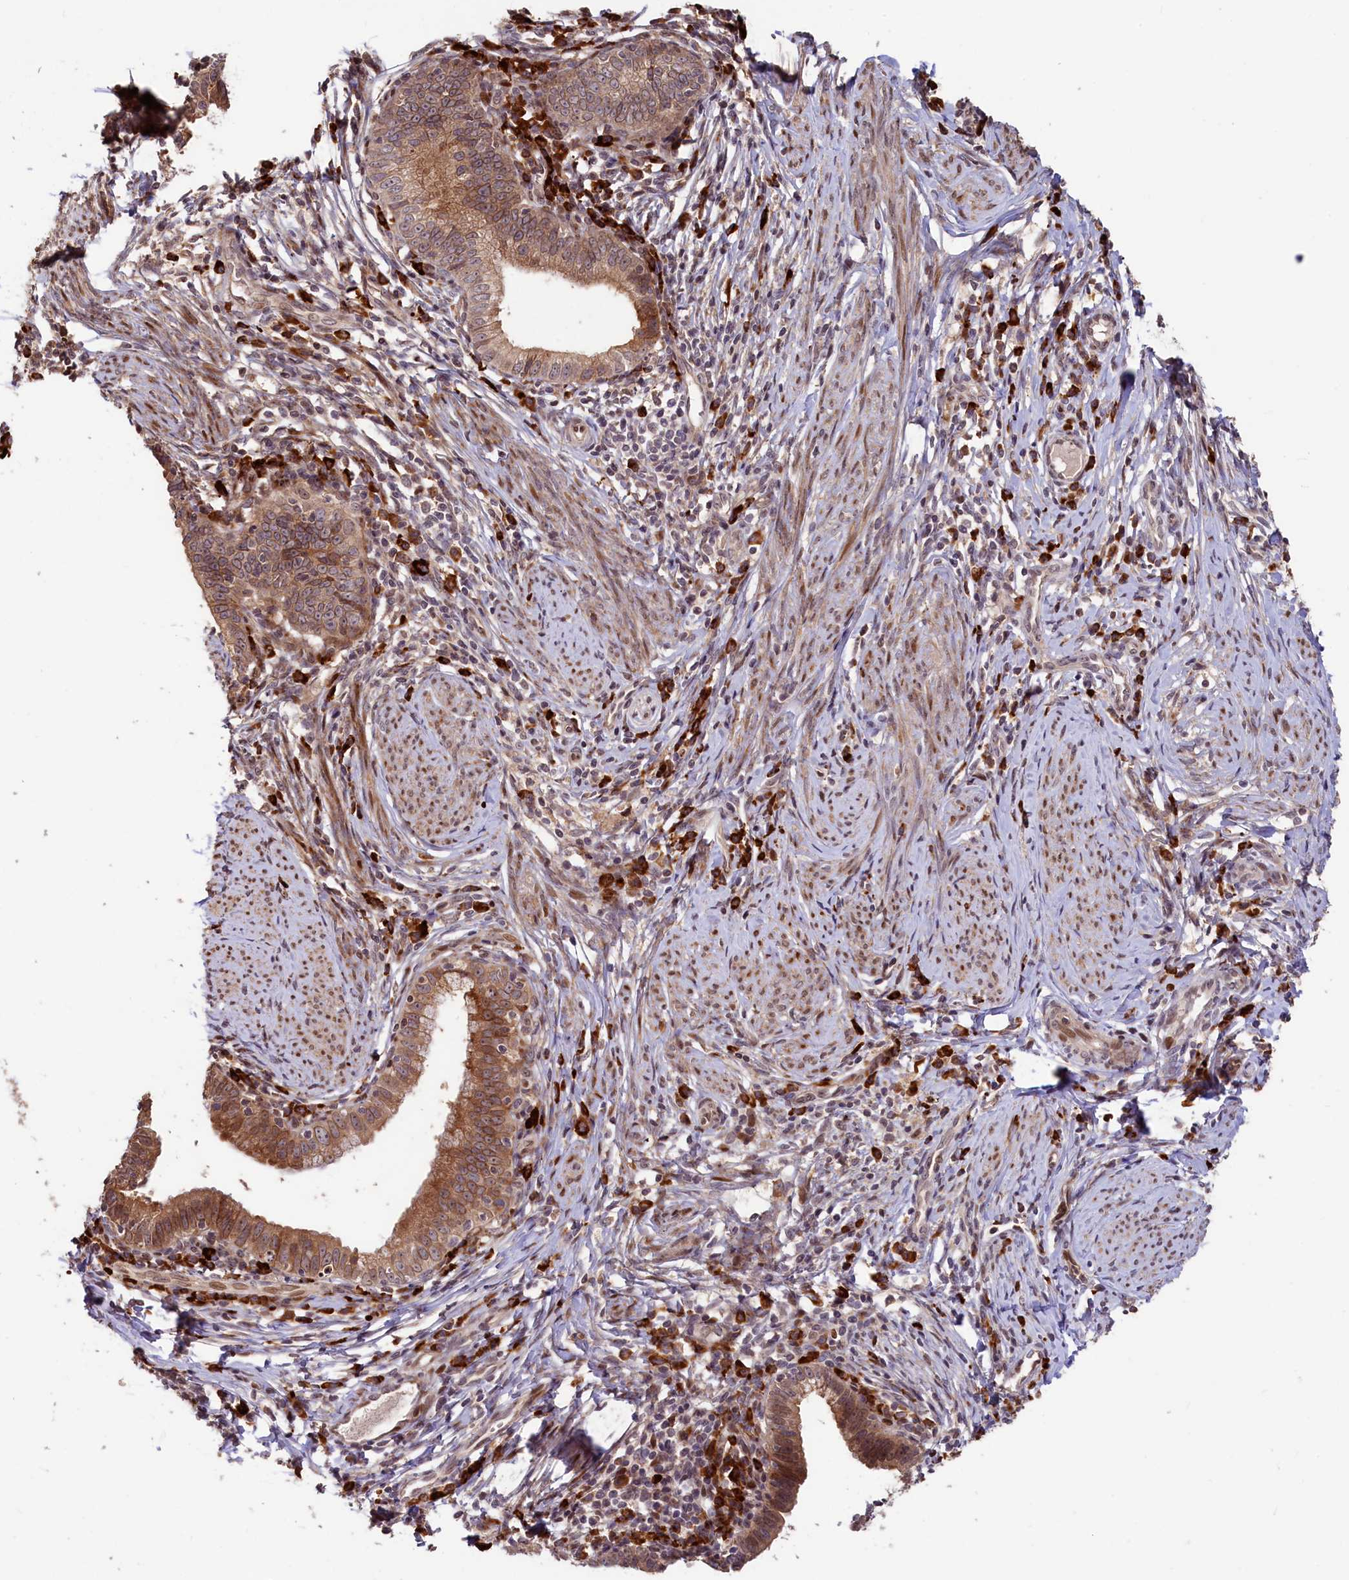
{"staining": {"intensity": "moderate", "quantity": ">75%", "location": "cytoplasmic/membranous"}, "tissue": "cervical cancer", "cell_type": "Tumor cells", "image_type": "cancer", "snomed": [{"axis": "morphology", "description": "Adenocarcinoma, NOS"}, {"axis": "topography", "description": "Cervix"}], "caption": "High-power microscopy captured an immunohistochemistry (IHC) micrograph of cervical adenocarcinoma, revealing moderate cytoplasmic/membranous staining in about >75% of tumor cells.", "gene": "C5orf15", "patient": {"sex": "female", "age": 36}}